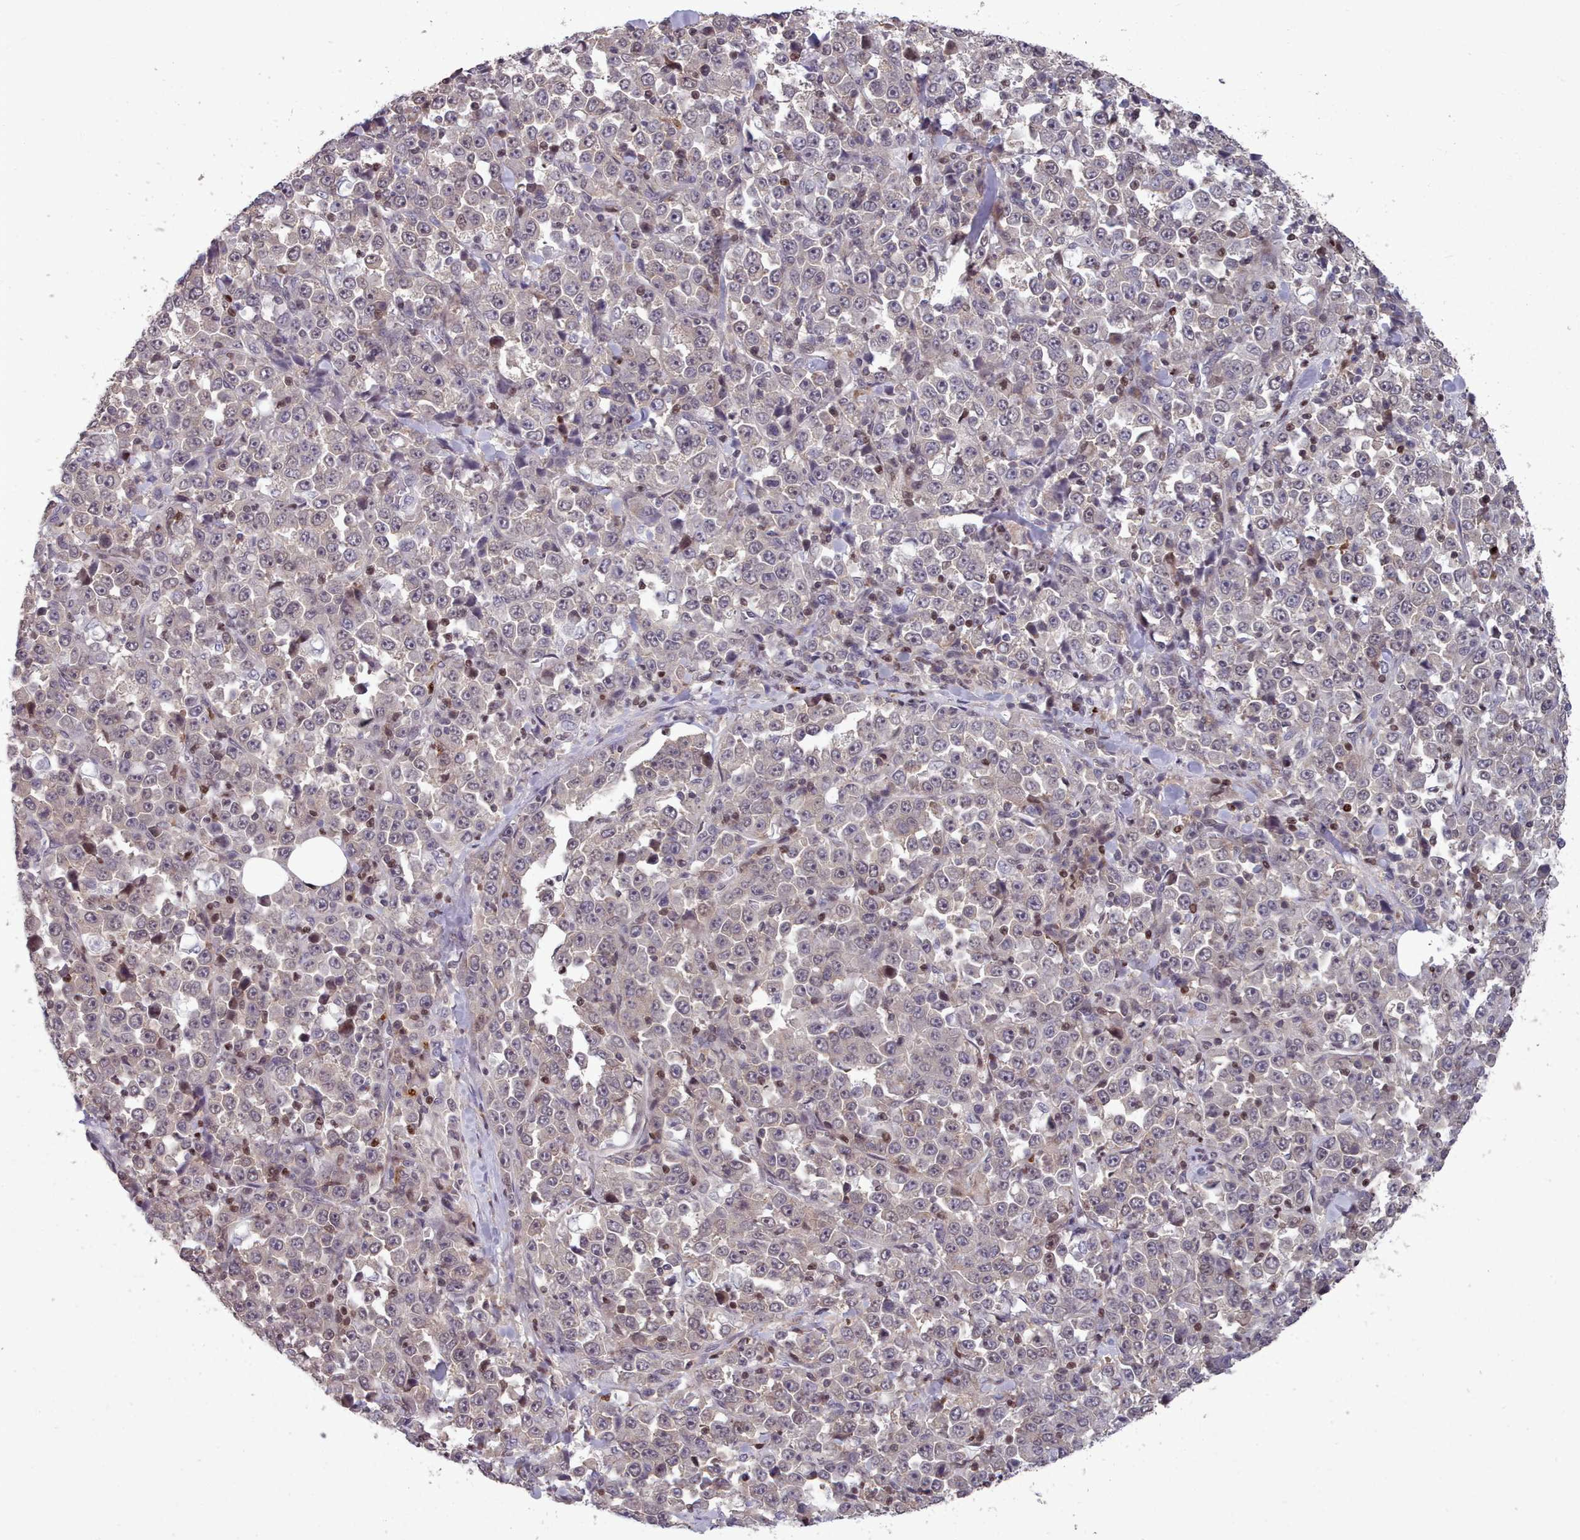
{"staining": {"intensity": "negative", "quantity": "none", "location": "none"}, "tissue": "stomach cancer", "cell_type": "Tumor cells", "image_type": "cancer", "snomed": [{"axis": "morphology", "description": "Normal tissue, NOS"}, {"axis": "morphology", "description": "Adenocarcinoma, NOS"}, {"axis": "topography", "description": "Stomach, upper"}, {"axis": "topography", "description": "Stomach"}], "caption": "DAB (3,3'-diaminobenzidine) immunohistochemical staining of human adenocarcinoma (stomach) reveals no significant positivity in tumor cells. (DAB (3,3'-diaminobenzidine) immunohistochemistry (IHC) visualized using brightfield microscopy, high magnification).", "gene": "ENSA", "patient": {"sex": "male", "age": 59}}